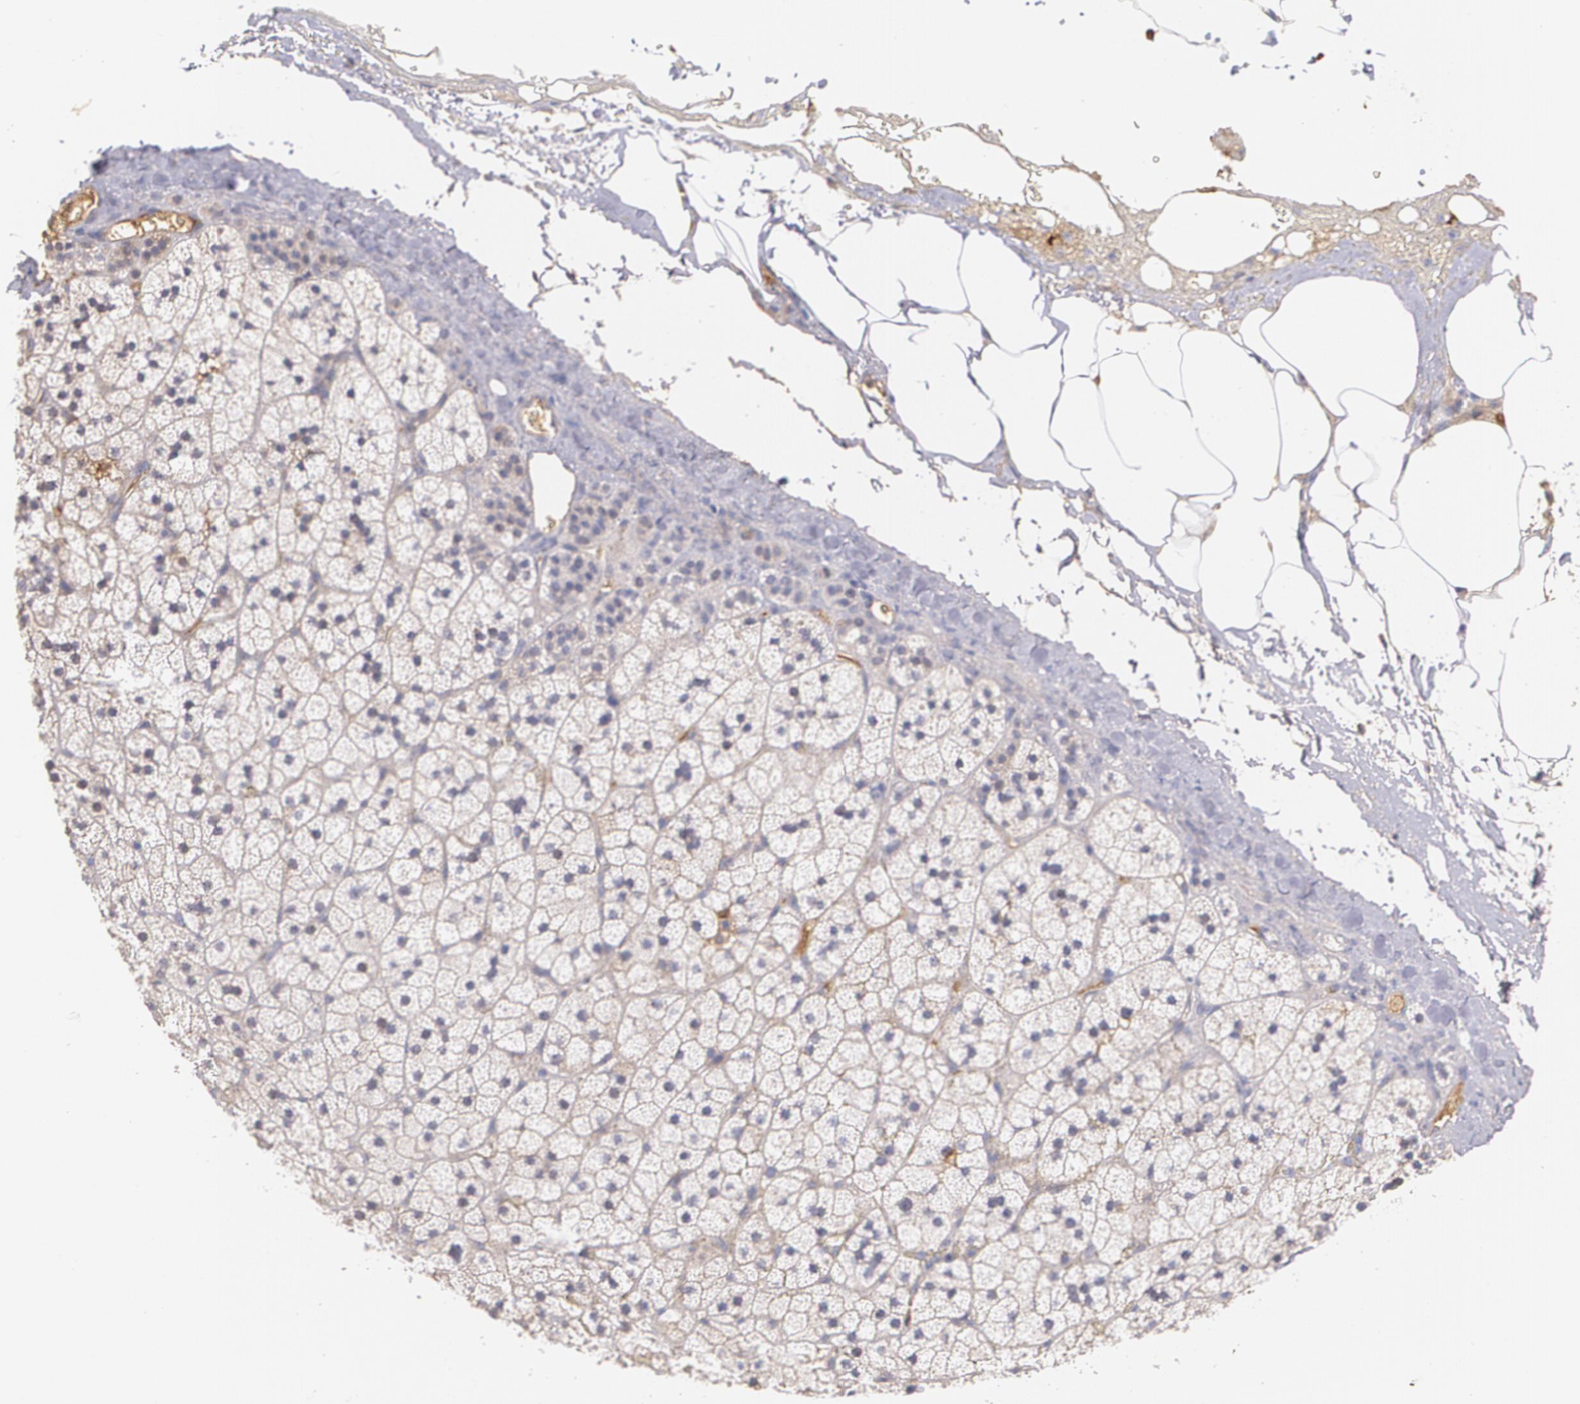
{"staining": {"intensity": "weak", "quantity": "<25%", "location": "cytoplasmic/membranous"}, "tissue": "adrenal gland", "cell_type": "Glandular cells", "image_type": "normal", "snomed": [{"axis": "morphology", "description": "Normal tissue, NOS"}, {"axis": "topography", "description": "Adrenal gland"}], "caption": "IHC image of normal adrenal gland: adrenal gland stained with DAB (3,3'-diaminobenzidine) exhibits no significant protein expression in glandular cells. (DAB IHC with hematoxylin counter stain).", "gene": "AMBP", "patient": {"sex": "male", "age": 35}}